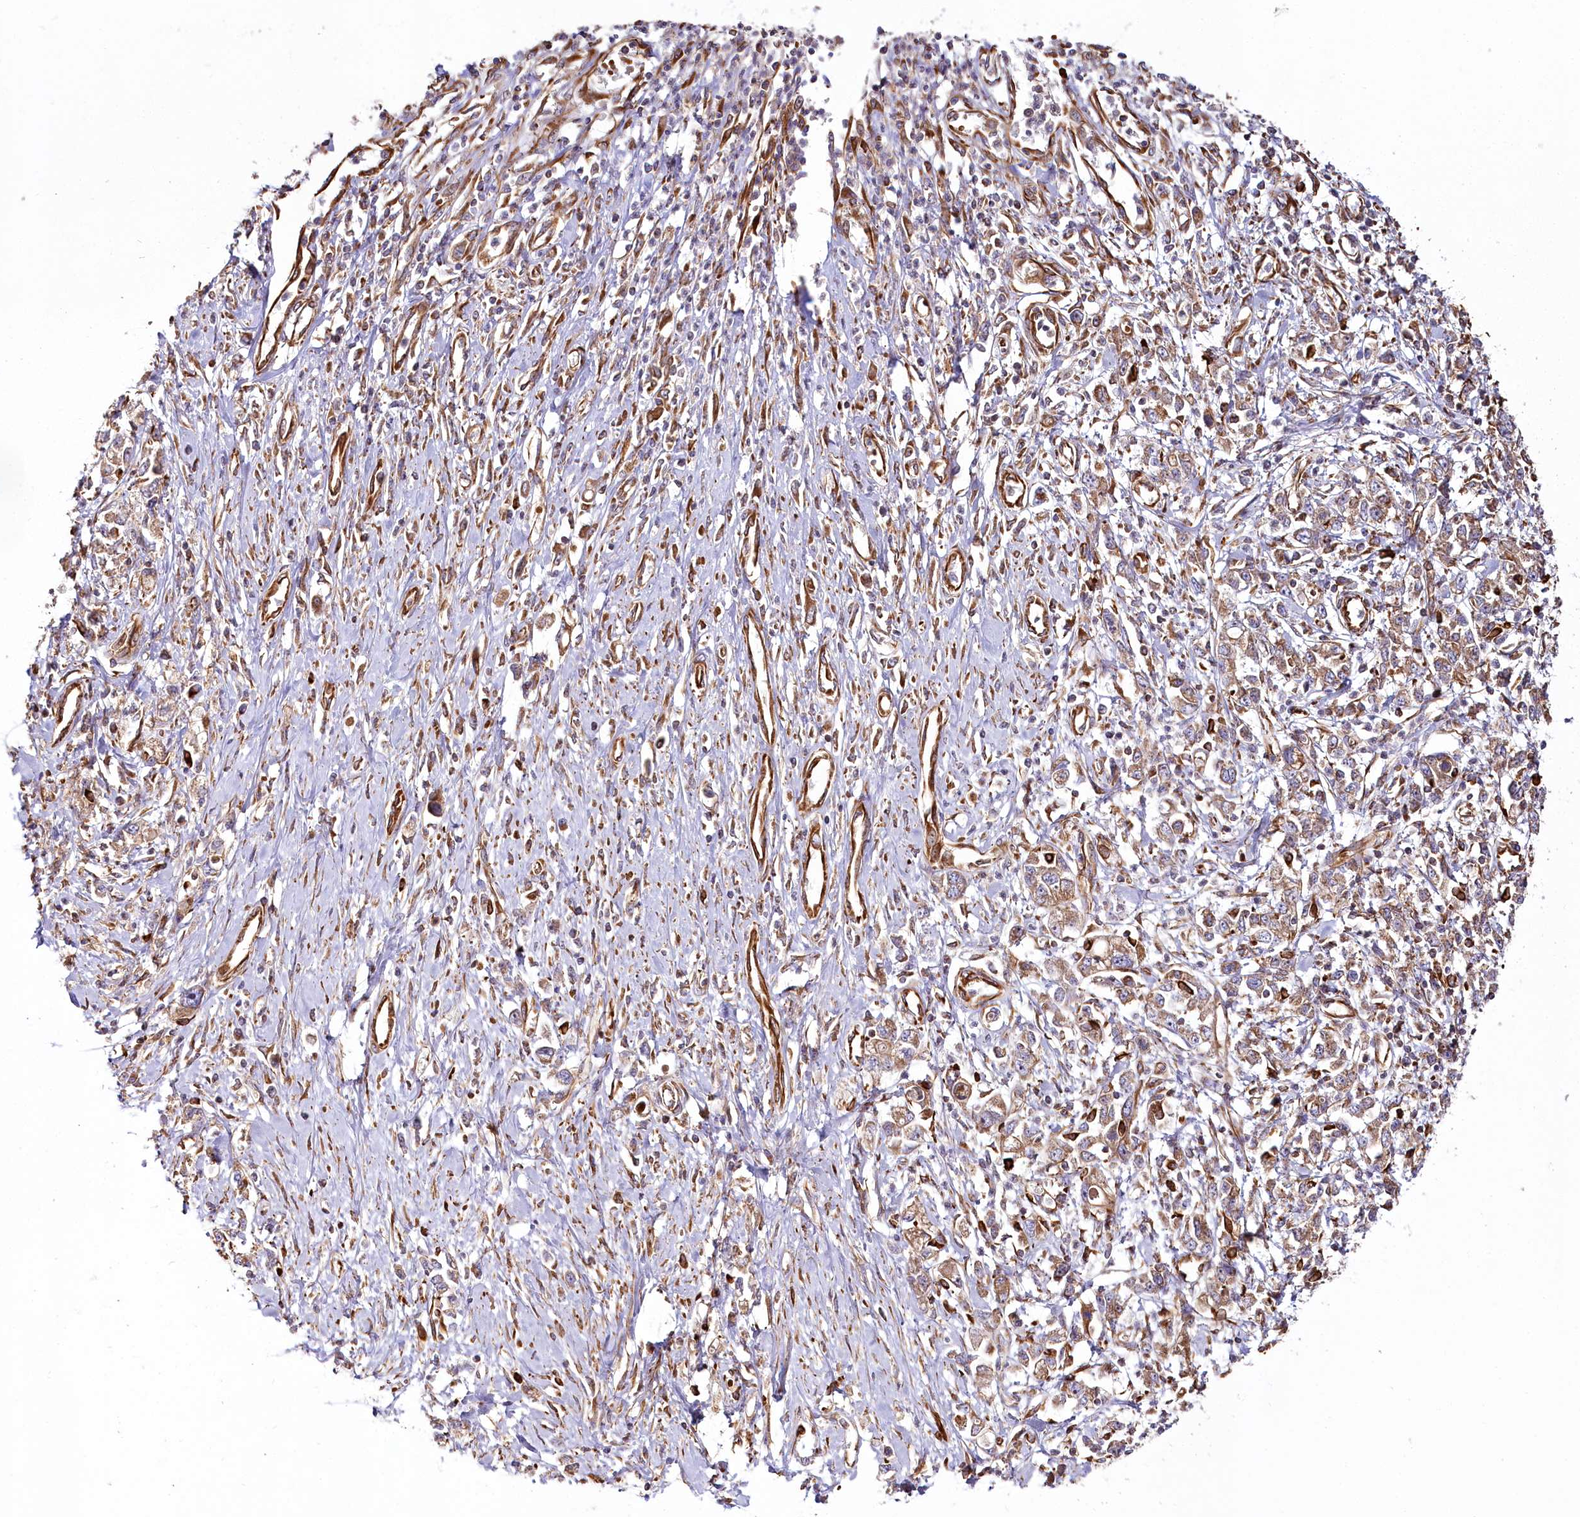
{"staining": {"intensity": "moderate", "quantity": ">75%", "location": "cytoplasmic/membranous"}, "tissue": "stomach cancer", "cell_type": "Tumor cells", "image_type": "cancer", "snomed": [{"axis": "morphology", "description": "Adenocarcinoma, NOS"}, {"axis": "topography", "description": "Stomach"}], "caption": "An image of human stomach cancer stained for a protein shows moderate cytoplasmic/membranous brown staining in tumor cells. The staining was performed using DAB to visualize the protein expression in brown, while the nuclei were stained in blue with hematoxylin (Magnification: 20x).", "gene": "THUMPD3", "patient": {"sex": "female", "age": 76}}